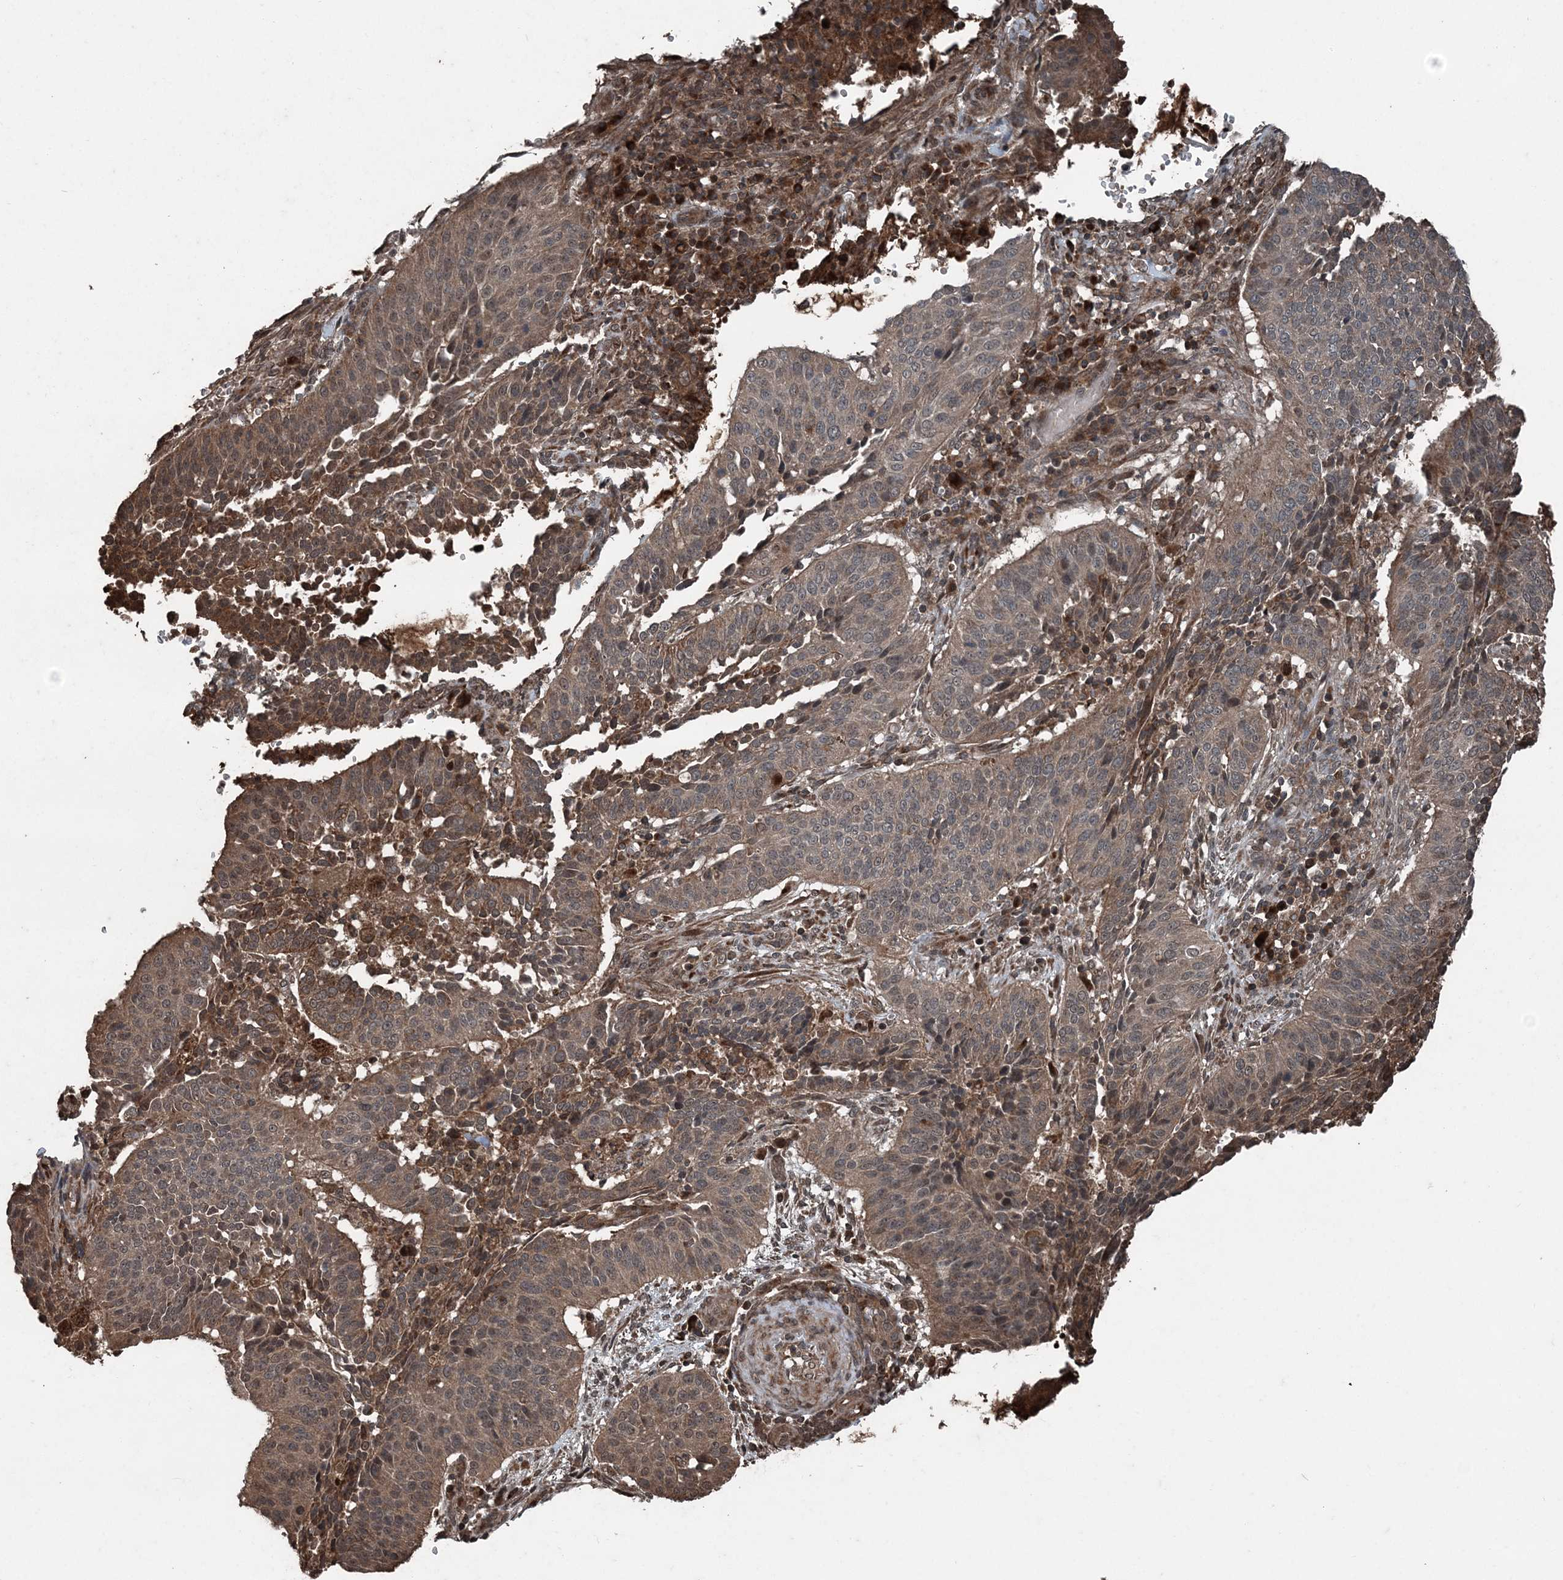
{"staining": {"intensity": "weak", "quantity": "25%-75%", "location": "cytoplasmic/membranous"}, "tissue": "cervical cancer", "cell_type": "Tumor cells", "image_type": "cancer", "snomed": [{"axis": "morphology", "description": "Normal tissue, NOS"}, {"axis": "morphology", "description": "Squamous cell carcinoma, NOS"}, {"axis": "topography", "description": "Cervix"}], "caption": "Cervical squamous cell carcinoma was stained to show a protein in brown. There is low levels of weak cytoplasmic/membranous staining in about 25%-75% of tumor cells. The staining was performed using DAB (3,3'-diaminobenzidine), with brown indicating positive protein expression. Nuclei are stained blue with hematoxylin.", "gene": "CFL1", "patient": {"sex": "female", "age": 39}}